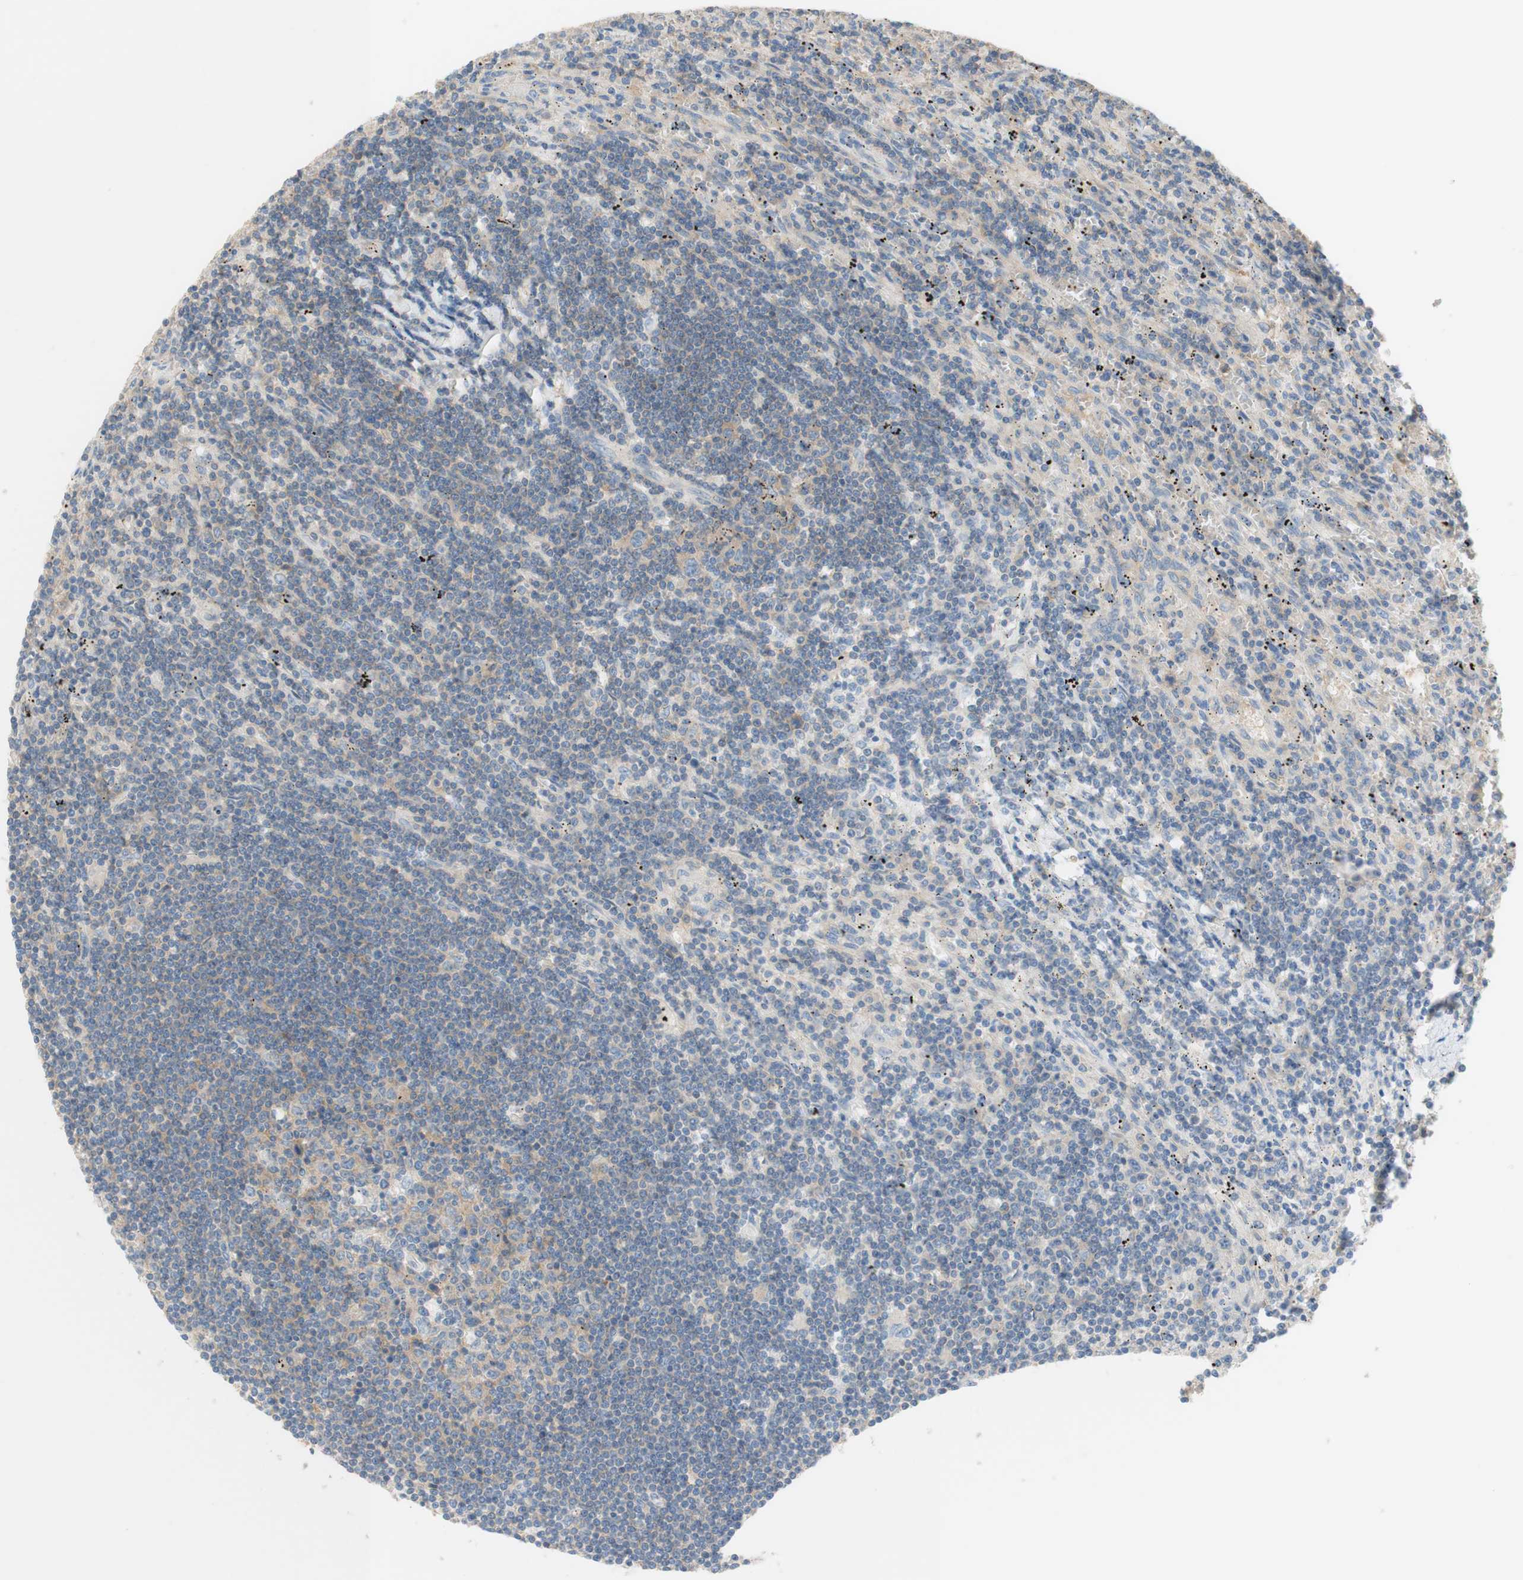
{"staining": {"intensity": "negative", "quantity": "none", "location": "none"}, "tissue": "lymphoma", "cell_type": "Tumor cells", "image_type": "cancer", "snomed": [{"axis": "morphology", "description": "Malignant lymphoma, non-Hodgkin's type, Low grade"}, {"axis": "topography", "description": "Spleen"}], "caption": "This is an IHC image of lymphoma. There is no expression in tumor cells.", "gene": "ATP2B1", "patient": {"sex": "male", "age": 76}}